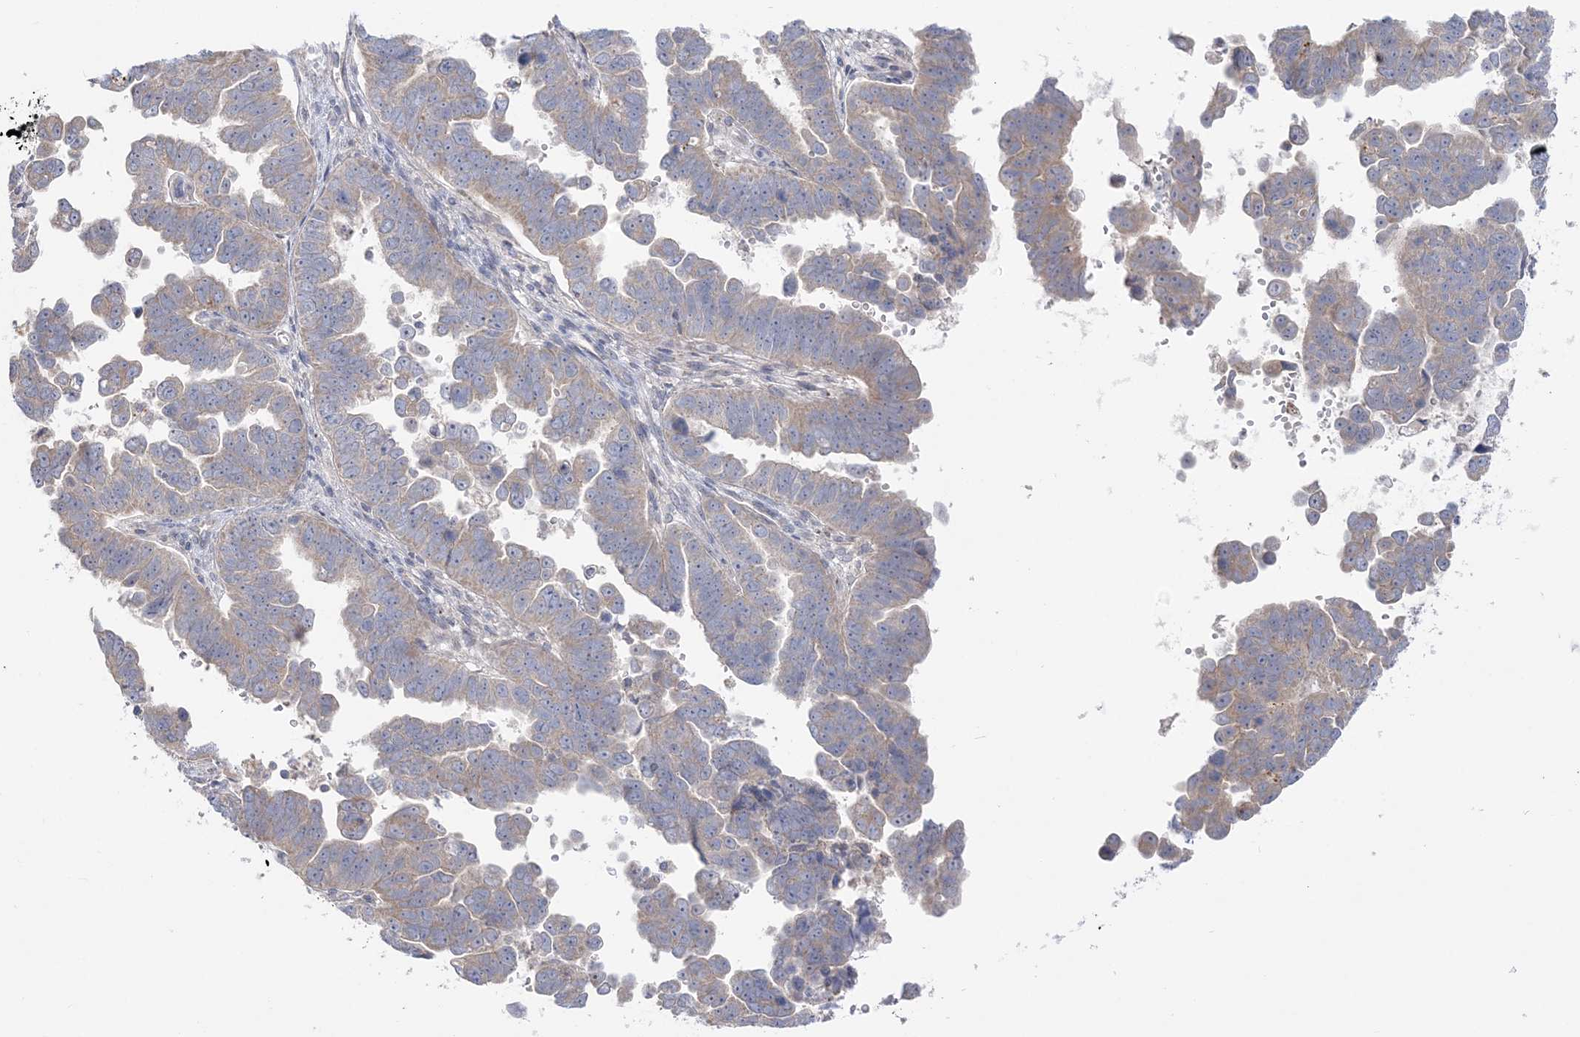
{"staining": {"intensity": "weak", "quantity": ">75%", "location": "cytoplasmic/membranous"}, "tissue": "endometrial cancer", "cell_type": "Tumor cells", "image_type": "cancer", "snomed": [{"axis": "morphology", "description": "Adenocarcinoma, NOS"}, {"axis": "topography", "description": "Endometrium"}], "caption": "Protein staining demonstrates weak cytoplasmic/membranous expression in about >75% of tumor cells in endometrial adenocarcinoma. (Stains: DAB (3,3'-diaminobenzidine) in brown, nuclei in blue, Microscopy: brightfield microscopy at high magnification).", "gene": "MMADHC", "patient": {"sex": "female", "age": 75}}